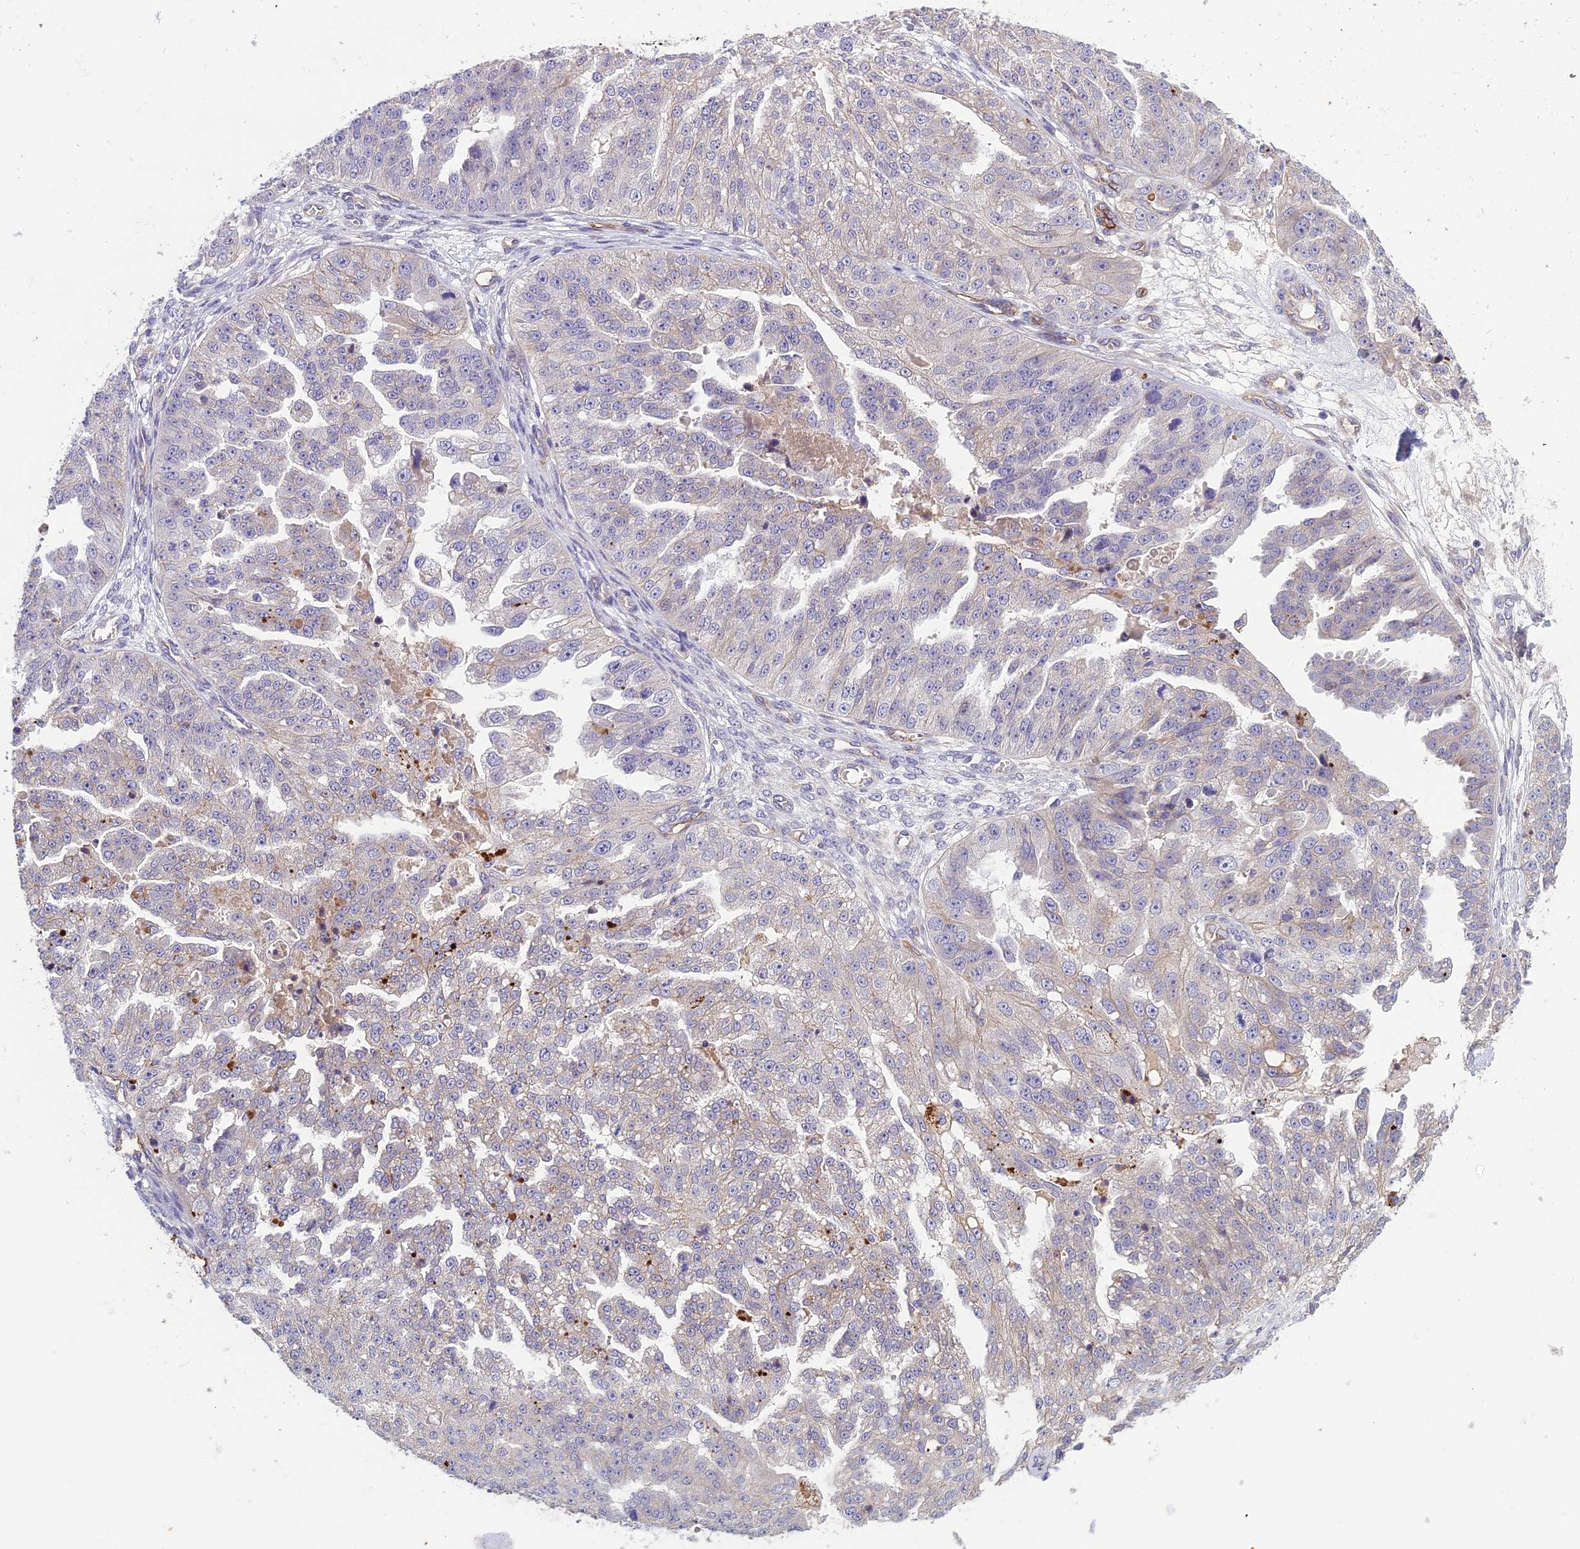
{"staining": {"intensity": "weak", "quantity": "<25%", "location": "cytoplasmic/membranous"}, "tissue": "ovarian cancer", "cell_type": "Tumor cells", "image_type": "cancer", "snomed": [{"axis": "morphology", "description": "Cystadenocarcinoma, serous, NOS"}, {"axis": "topography", "description": "Ovary"}], "caption": "Immunohistochemistry histopathology image of neoplastic tissue: human ovarian cancer stained with DAB reveals no significant protein expression in tumor cells.", "gene": "TSPAN15", "patient": {"sex": "female", "age": 58}}